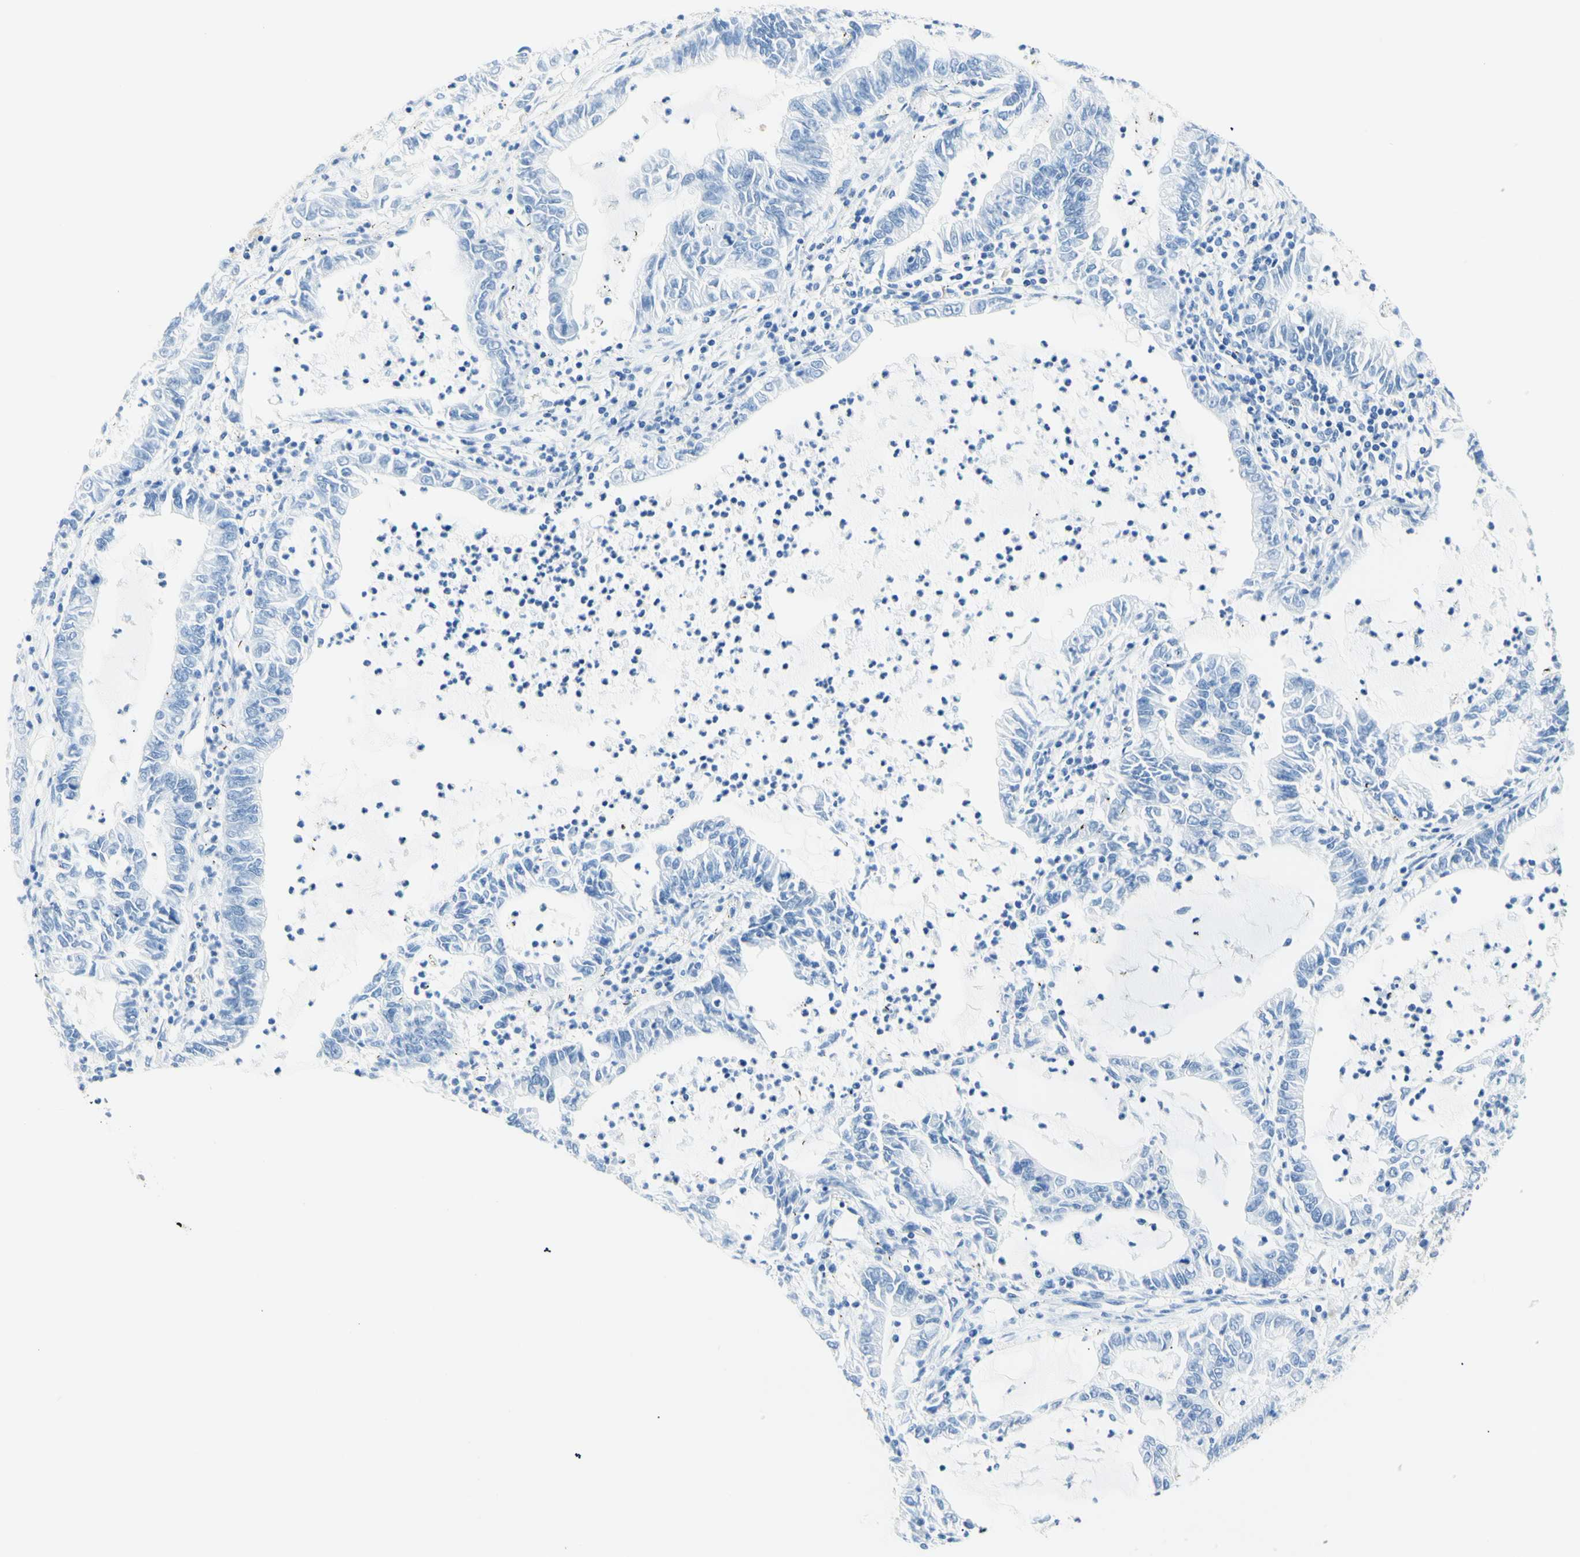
{"staining": {"intensity": "negative", "quantity": "none", "location": "none"}, "tissue": "lung cancer", "cell_type": "Tumor cells", "image_type": "cancer", "snomed": [{"axis": "morphology", "description": "Adenocarcinoma, NOS"}, {"axis": "topography", "description": "Lung"}], "caption": "The immunohistochemistry micrograph has no significant positivity in tumor cells of lung adenocarcinoma tissue.", "gene": "HPCA", "patient": {"sex": "female", "age": 51}}